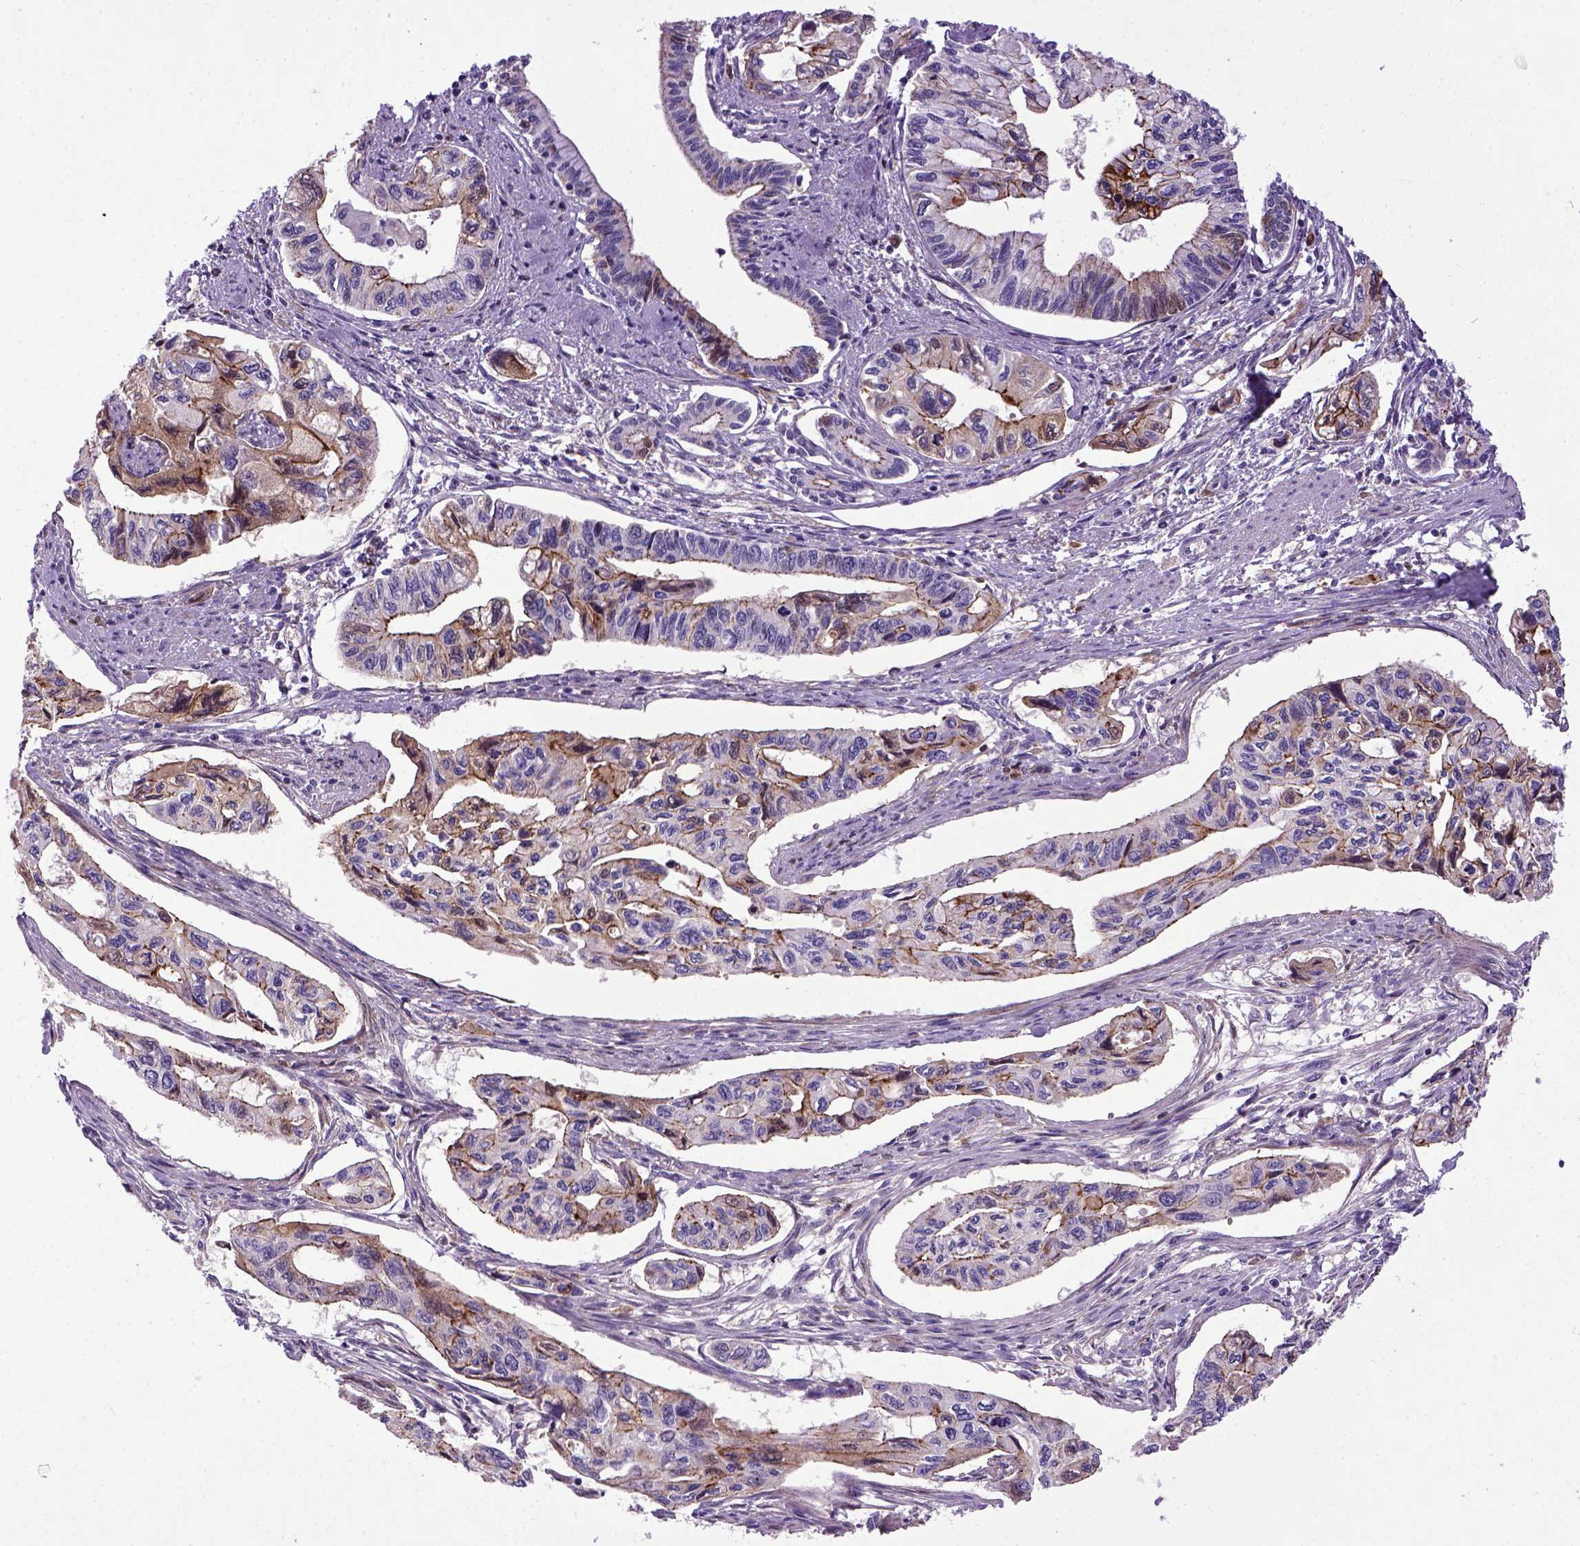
{"staining": {"intensity": "moderate", "quantity": "25%-75%", "location": "cytoplasmic/membranous"}, "tissue": "pancreatic cancer", "cell_type": "Tumor cells", "image_type": "cancer", "snomed": [{"axis": "morphology", "description": "Adenocarcinoma, NOS"}, {"axis": "topography", "description": "Pancreas"}], "caption": "Adenocarcinoma (pancreatic) stained with a brown dye demonstrates moderate cytoplasmic/membranous positive staining in approximately 25%-75% of tumor cells.", "gene": "CDH1", "patient": {"sex": "female", "age": 76}}